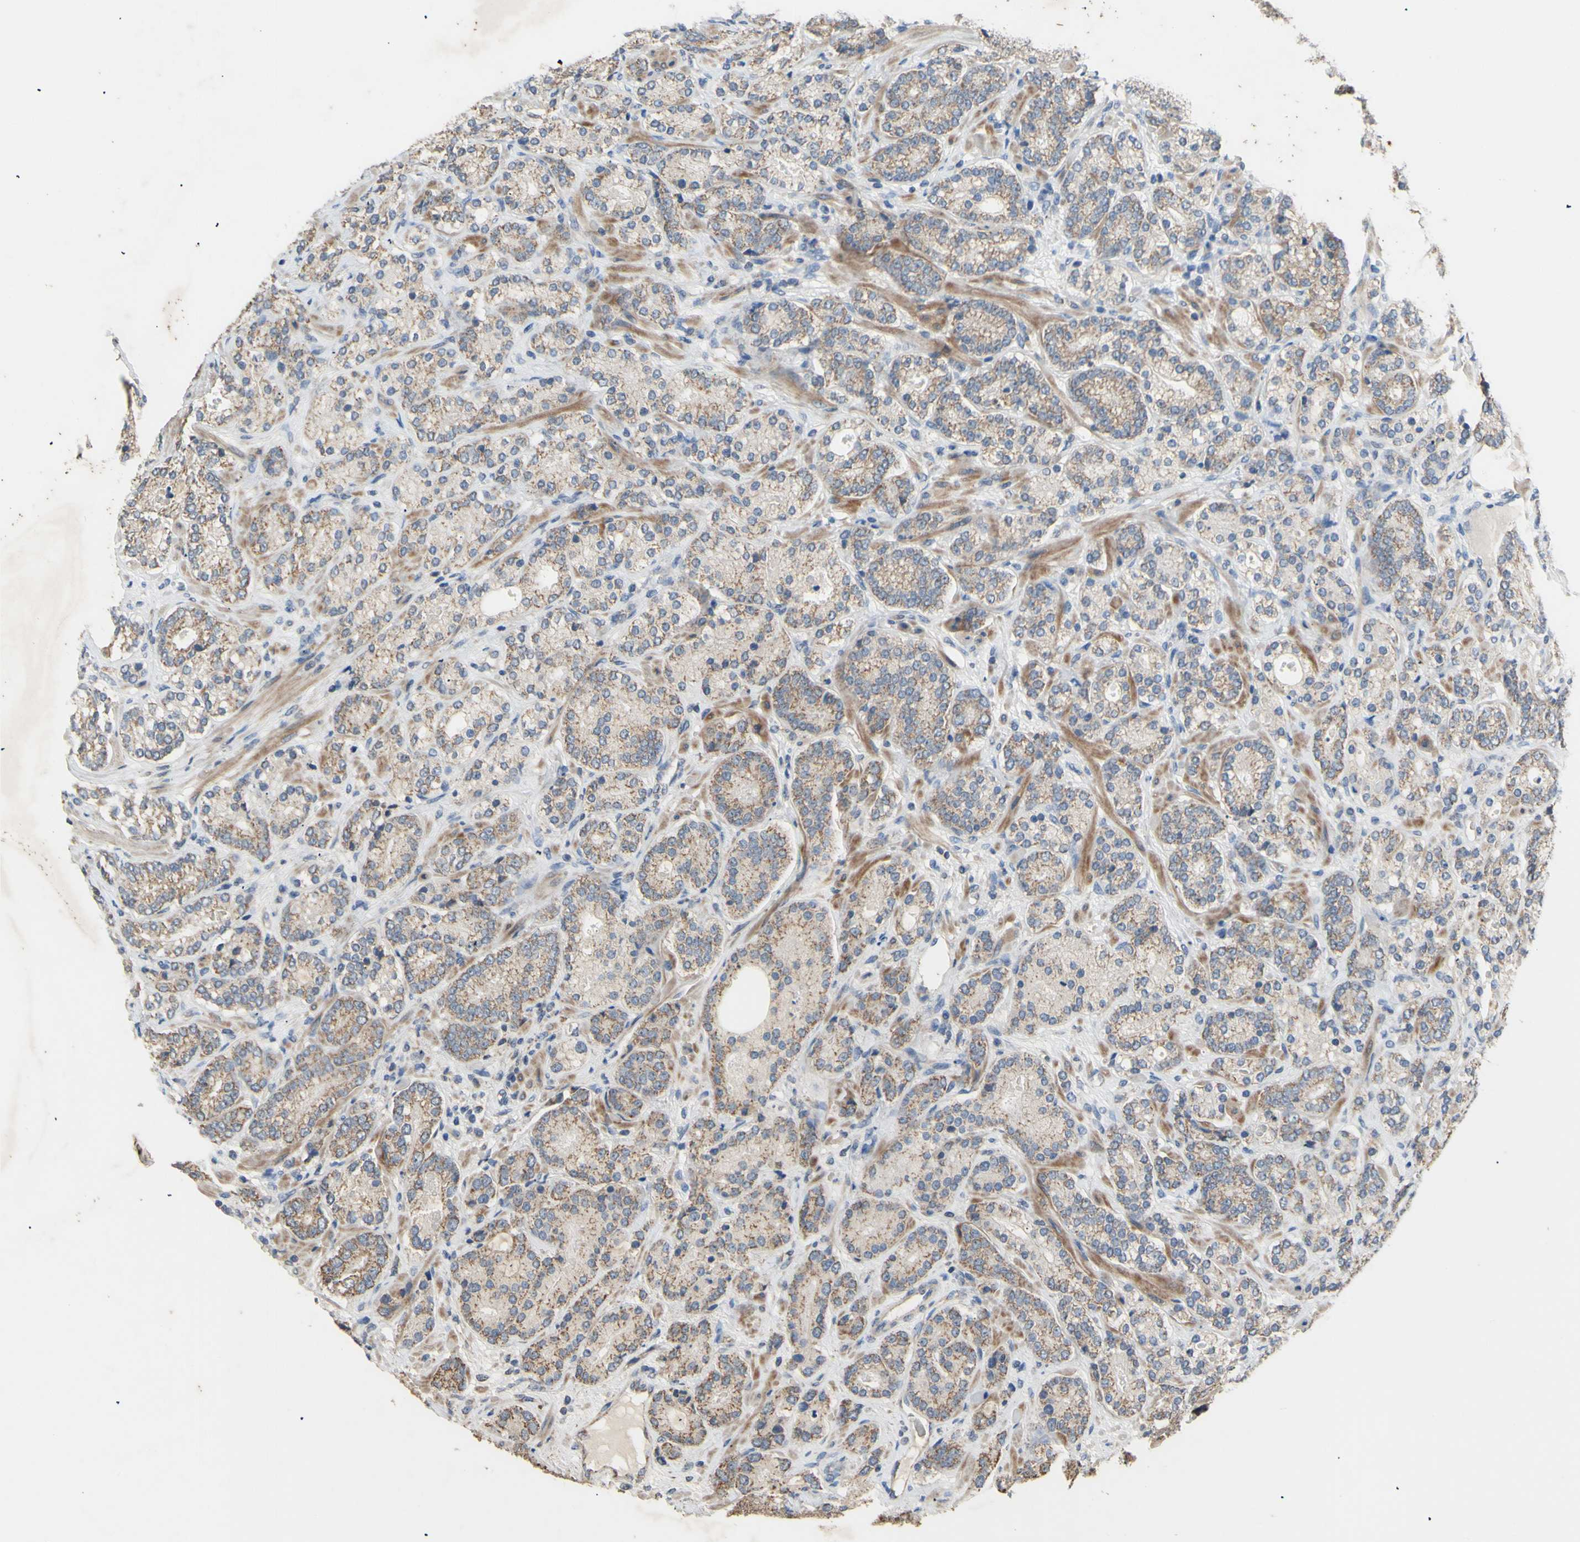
{"staining": {"intensity": "moderate", "quantity": ">75%", "location": "cytoplasmic/membranous"}, "tissue": "prostate cancer", "cell_type": "Tumor cells", "image_type": "cancer", "snomed": [{"axis": "morphology", "description": "Adenocarcinoma, High grade"}, {"axis": "topography", "description": "Prostate"}], "caption": "An immunohistochemistry (IHC) image of neoplastic tissue is shown. Protein staining in brown labels moderate cytoplasmic/membranous positivity in prostate cancer within tumor cells.", "gene": "PTGIS", "patient": {"sex": "male", "age": 61}}